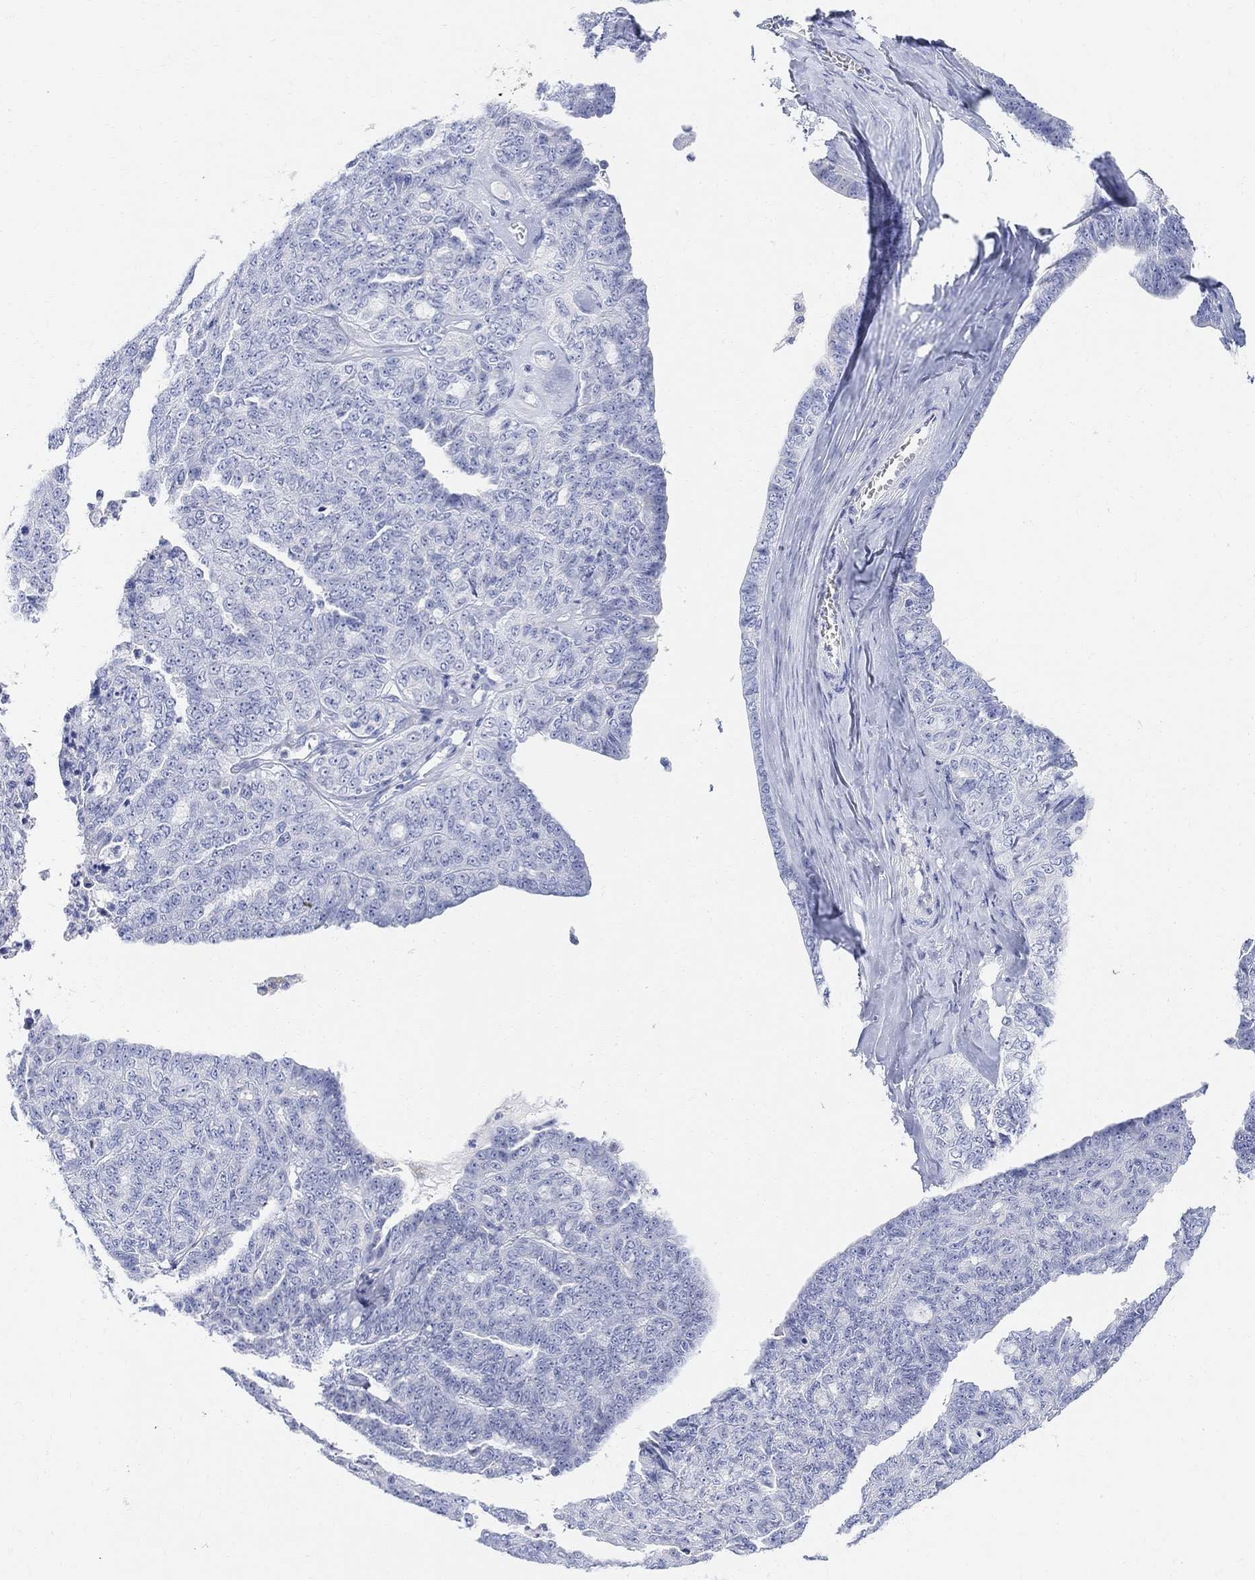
{"staining": {"intensity": "negative", "quantity": "none", "location": "none"}, "tissue": "ovarian cancer", "cell_type": "Tumor cells", "image_type": "cancer", "snomed": [{"axis": "morphology", "description": "Cystadenocarcinoma, serous, NOS"}, {"axis": "topography", "description": "Ovary"}], "caption": "This is an IHC histopathology image of ovarian cancer. There is no expression in tumor cells.", "gene": "RETNLB", "patient": {"sex": "female", "age": 71}}